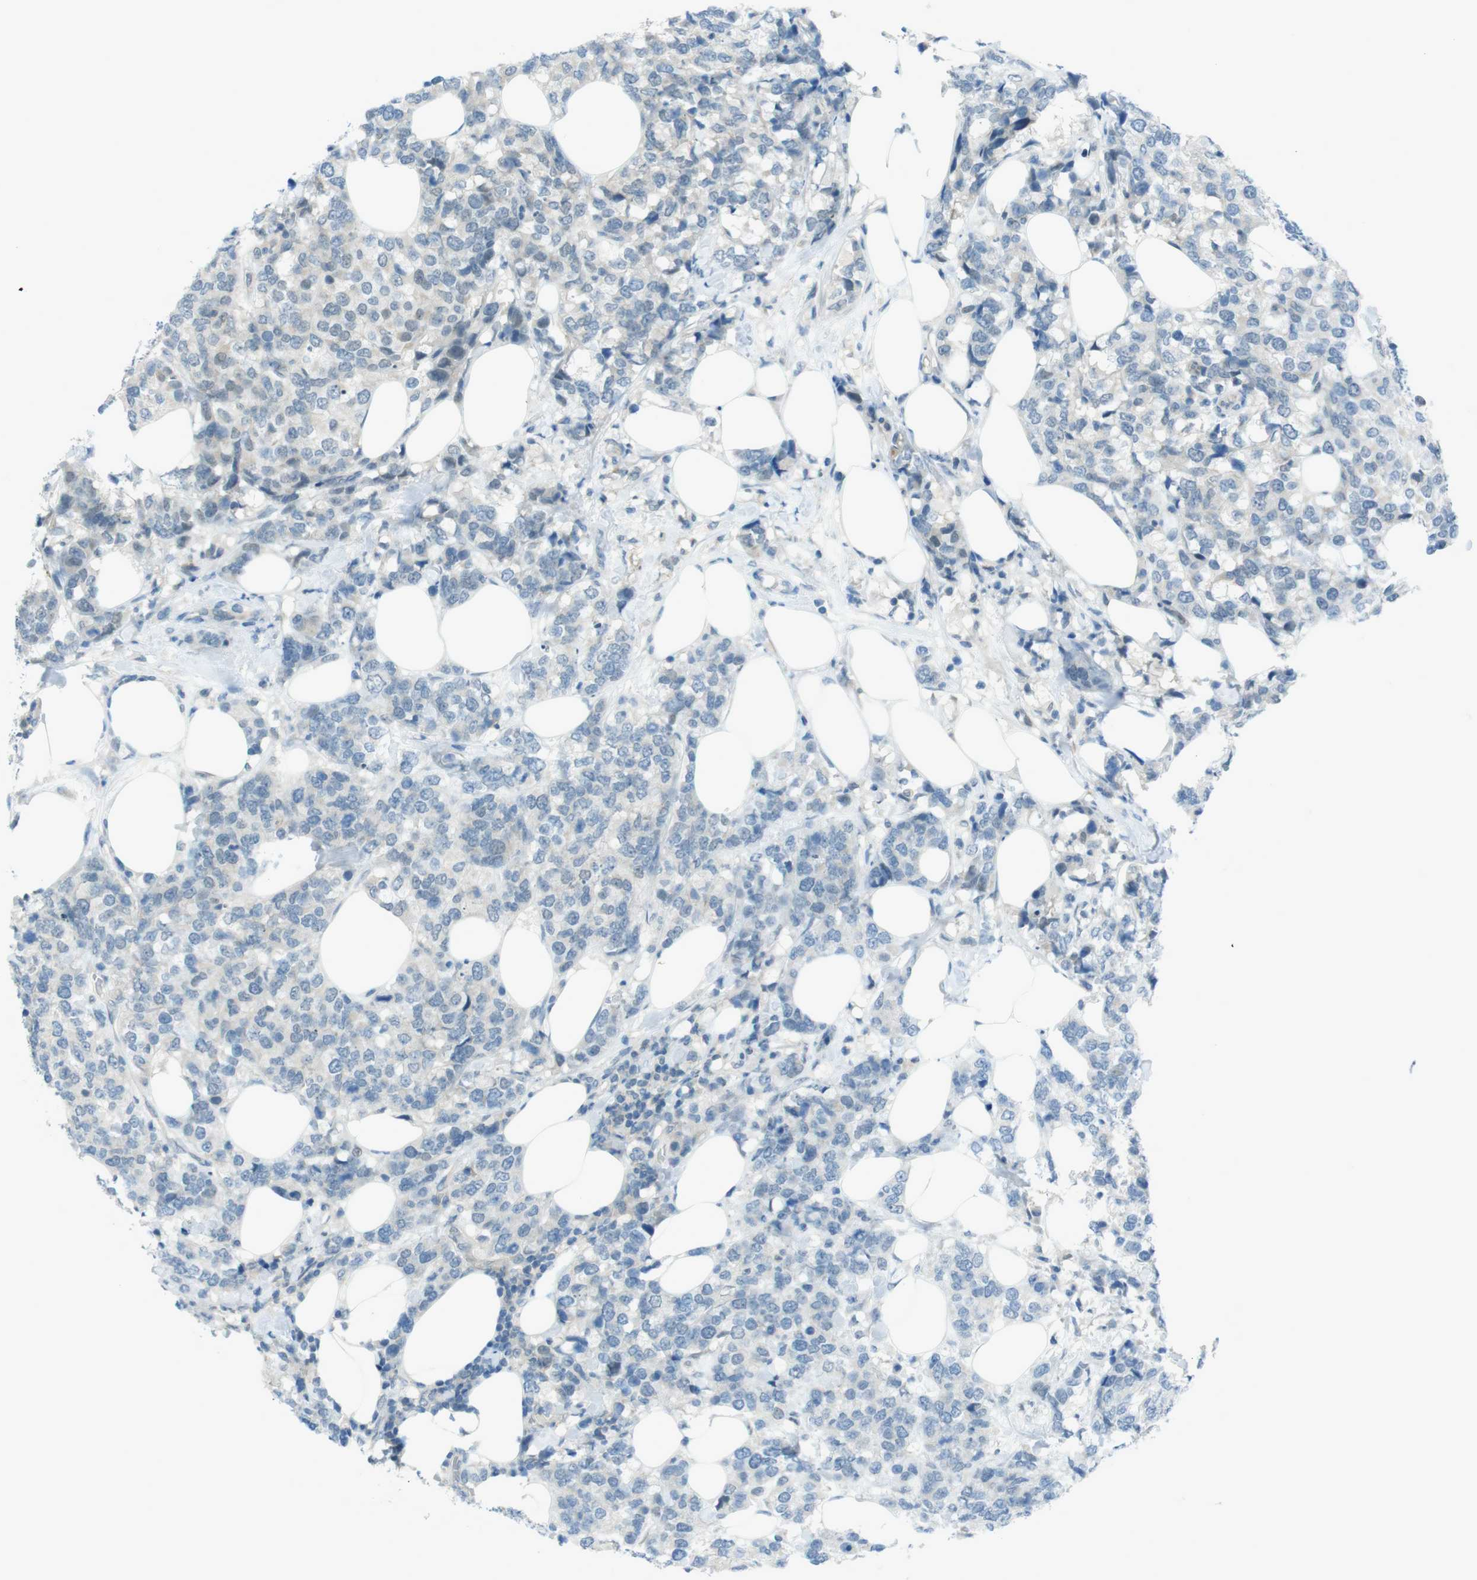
{"staining": {"intensity": "negative", "quantity": "none", "location": "none"}, "tissue": "breast cancer", "cell_type": "Tumor cells", "image_type": "cancer", "snomed": [{"axis": "morphology", "description": "Lobular carcinoma"}, {"axis": "topography", "description": "Breast"}], "caption": "DAB (3,3'-diaminobenzidine) immunohistochemical staining of breast cancer (lobular carcinoma) reveals no significant staining in tumor cells.", "gene": "ZDHHC20", "patient": {"sex": "female", "age": 59}}